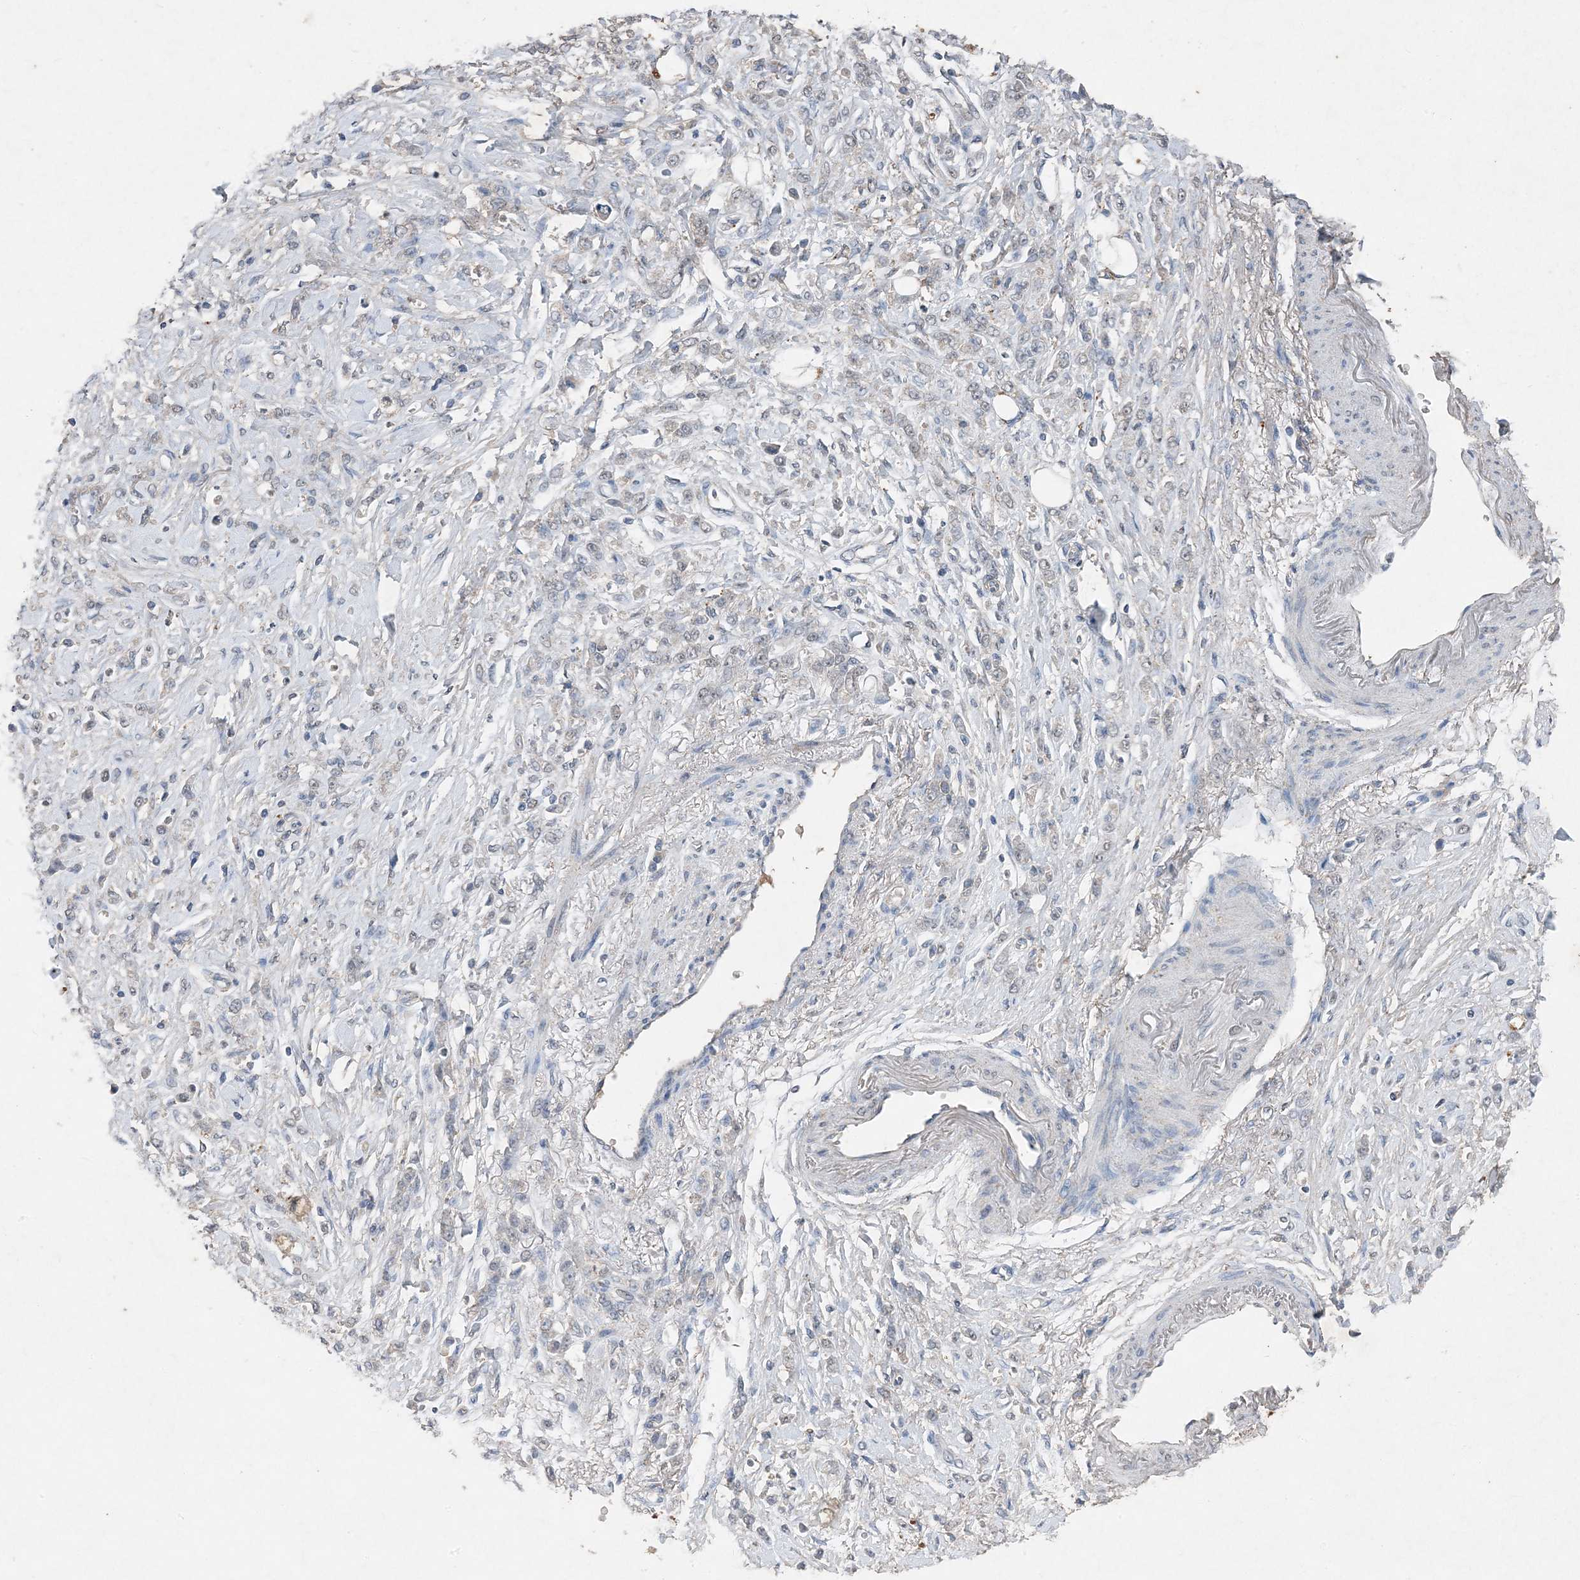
{"staining": {"intensity": "negative", "quantity": "none", "location": "none"}, "tissue": "stomach cancer", "cell_type": "Tumor cells", "image_type": "cancer", "snomed": [{"axis": "morphology", "description": "Normal tissue, NOS"}, {"axis": "morphology", "description": "Adenocarcinoma, NOS"}, {"axis": "topography", "description": "Stomach"}], "caption": "Immunohistochemistry of human adenocarcinoma (stomach) displays no staining in tumor cells.", "gene": "FCN3", "patient": {"sex": "male", "age": 82}}